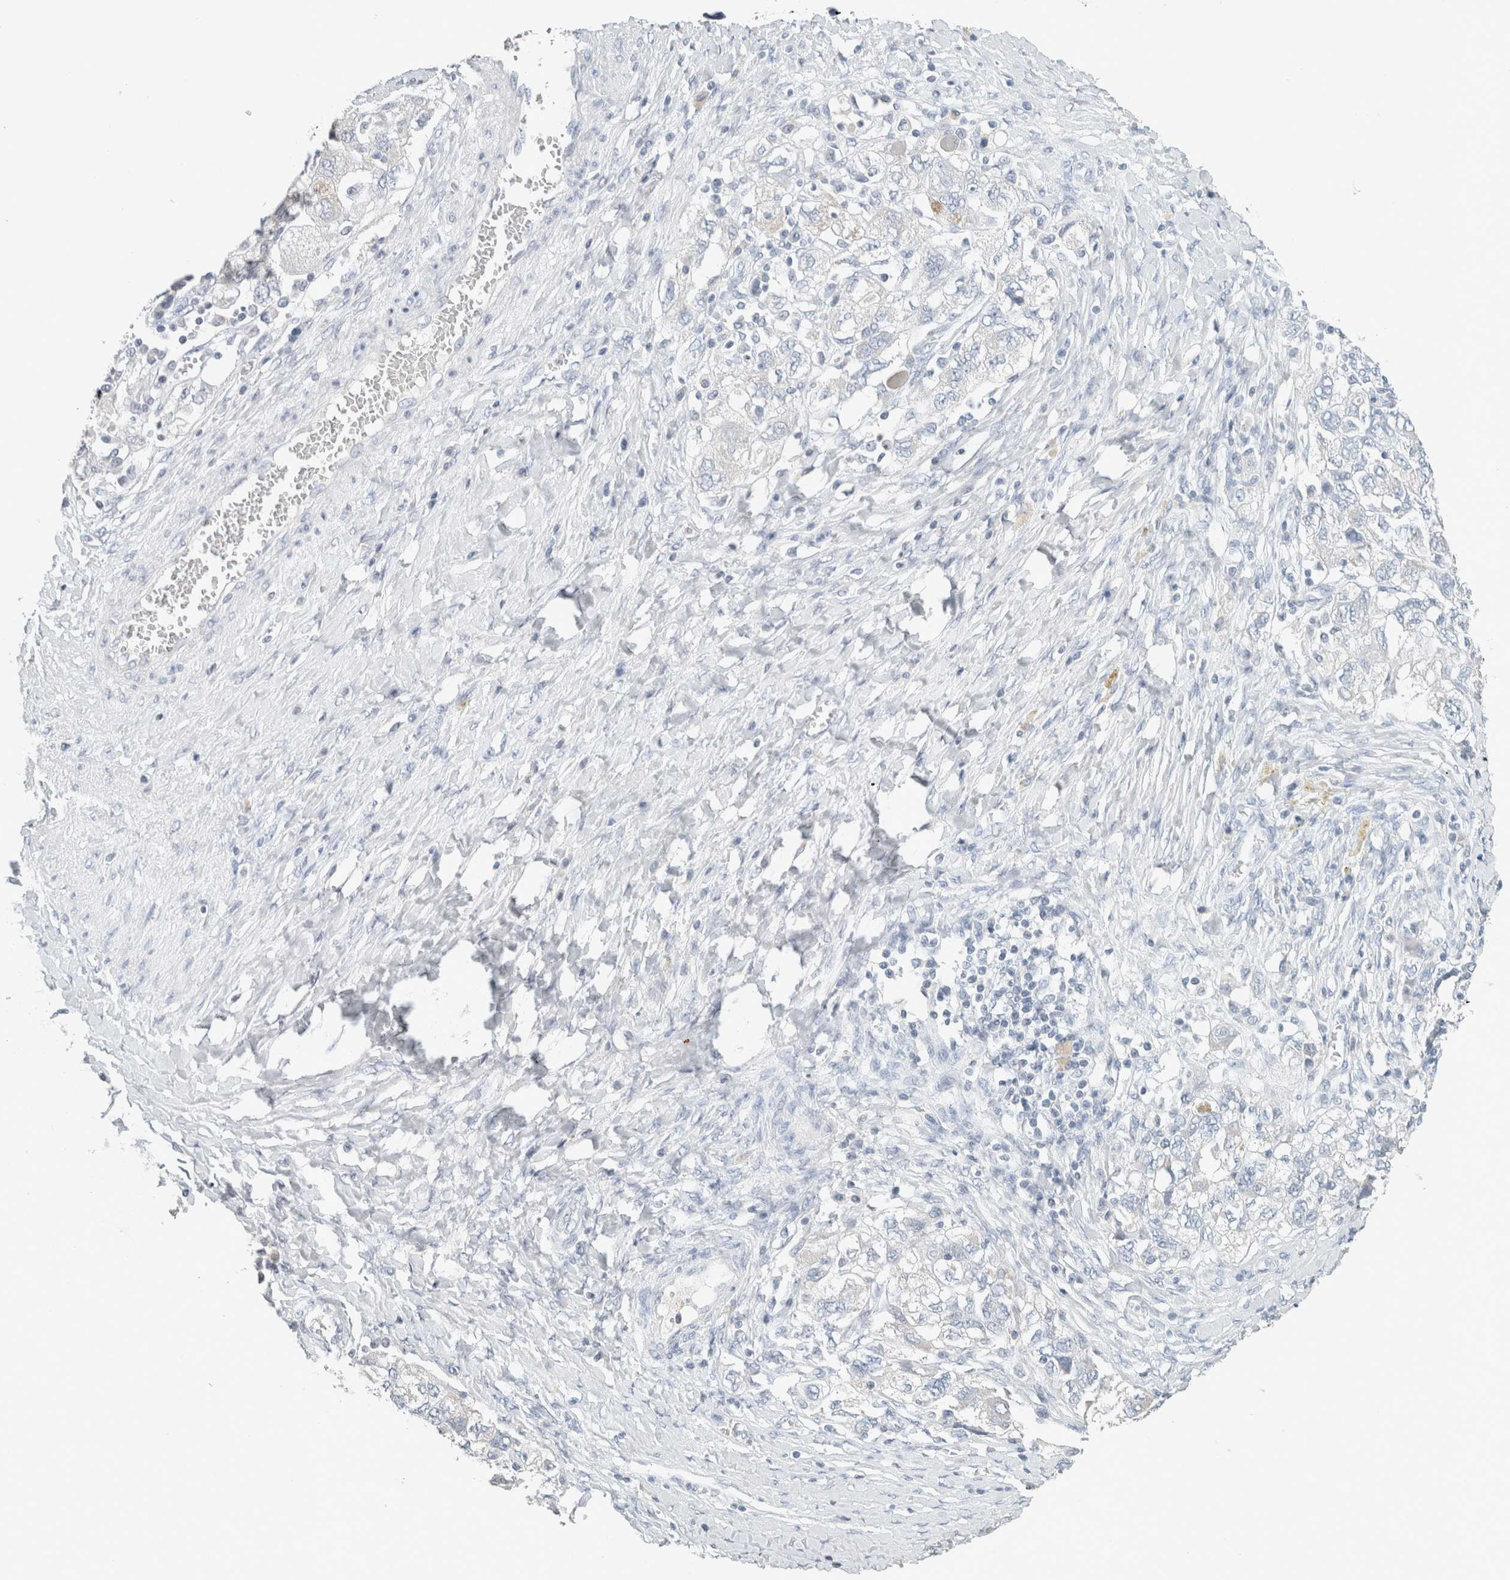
{"staining": {"intensity": "negative", "quantity": "none", "location": "none"}, "tissue": "ovarian cancer", "cell_type": "Tumor cells", "image_type": "cancer", "snomed": [{"axis": "morphology", "description": "Carcinoma, NOS"}, {"axis": "morphology", "description": "Cystadenocarcinoma, serous, NOS"}, {"axis": "topography", "description": "Ovary"}], "caption": "High magnification brightfield microscopy of ovarian serous cystadenocarcinoma stained with DAB (brown) and counterstained with hematoxylin (blue): tumor cells show no significant staining. The staining is performed using DAB brown chromogen with nuclei counter-stained in using hematoxylin.", "gene": "CRAT", "patient": {"sex": "female", "age": 69}}